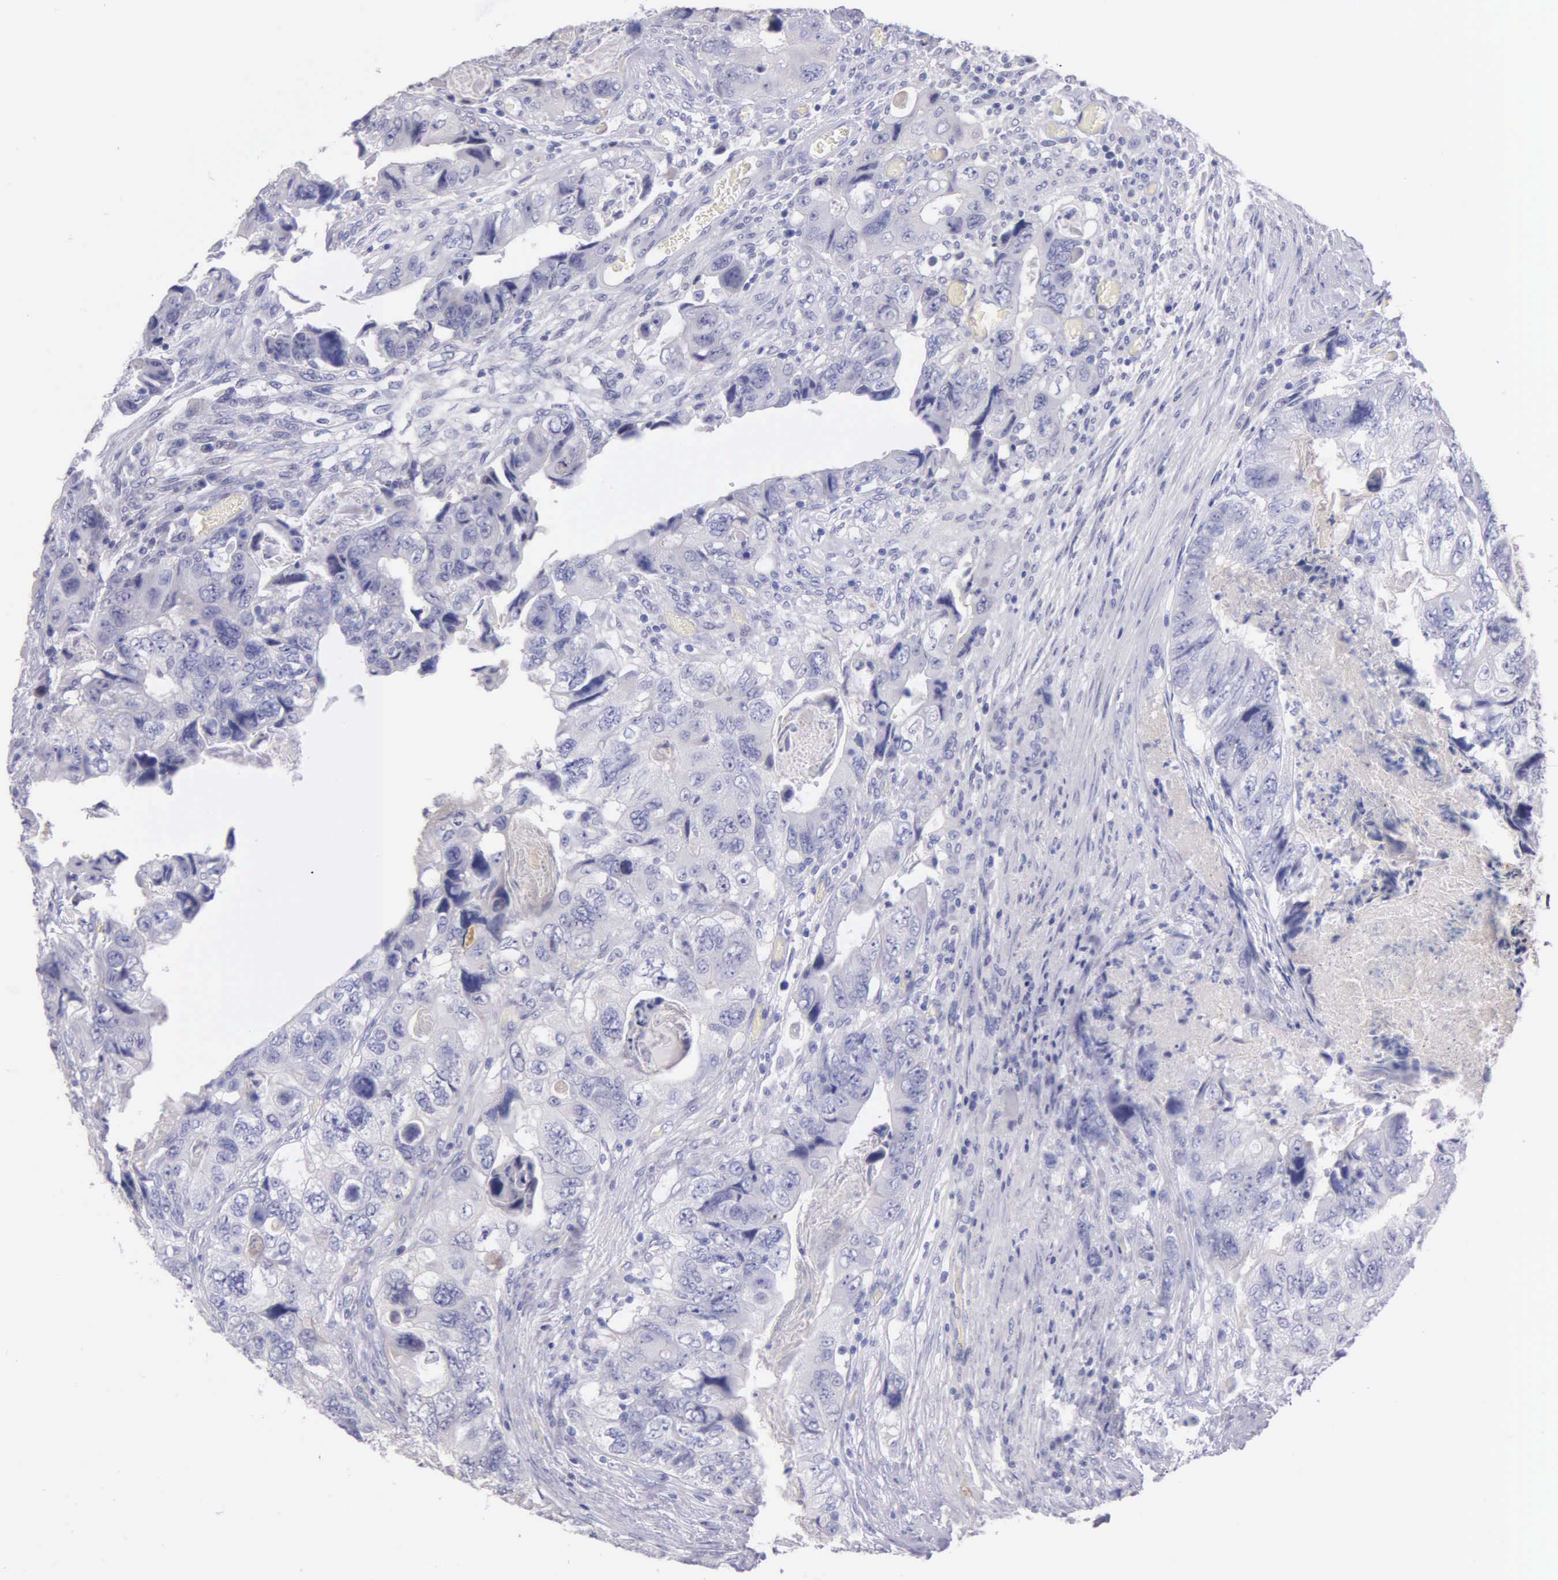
{"staining": {"intensity": "negative", "quantity": "none", "location": "none"}, "tissue": "colorectal cancer", "cell_type": "Tumor cells", "image_type": "cancer", "snomed": [{"axis": "morphology", "description": "Adenocarcinoma, NOS"}, {"axis": "topography", "description": "Rectum"}], "caption": "An immunohistochemistry histopathology image of colorectal cancer (adenocarcinoma) is shown. There is no staining in tumor cells of colorectal cancer (adenocarcinoma).", "gene": "GSTT2", "patient": {"sex": "female", "age": 82}}